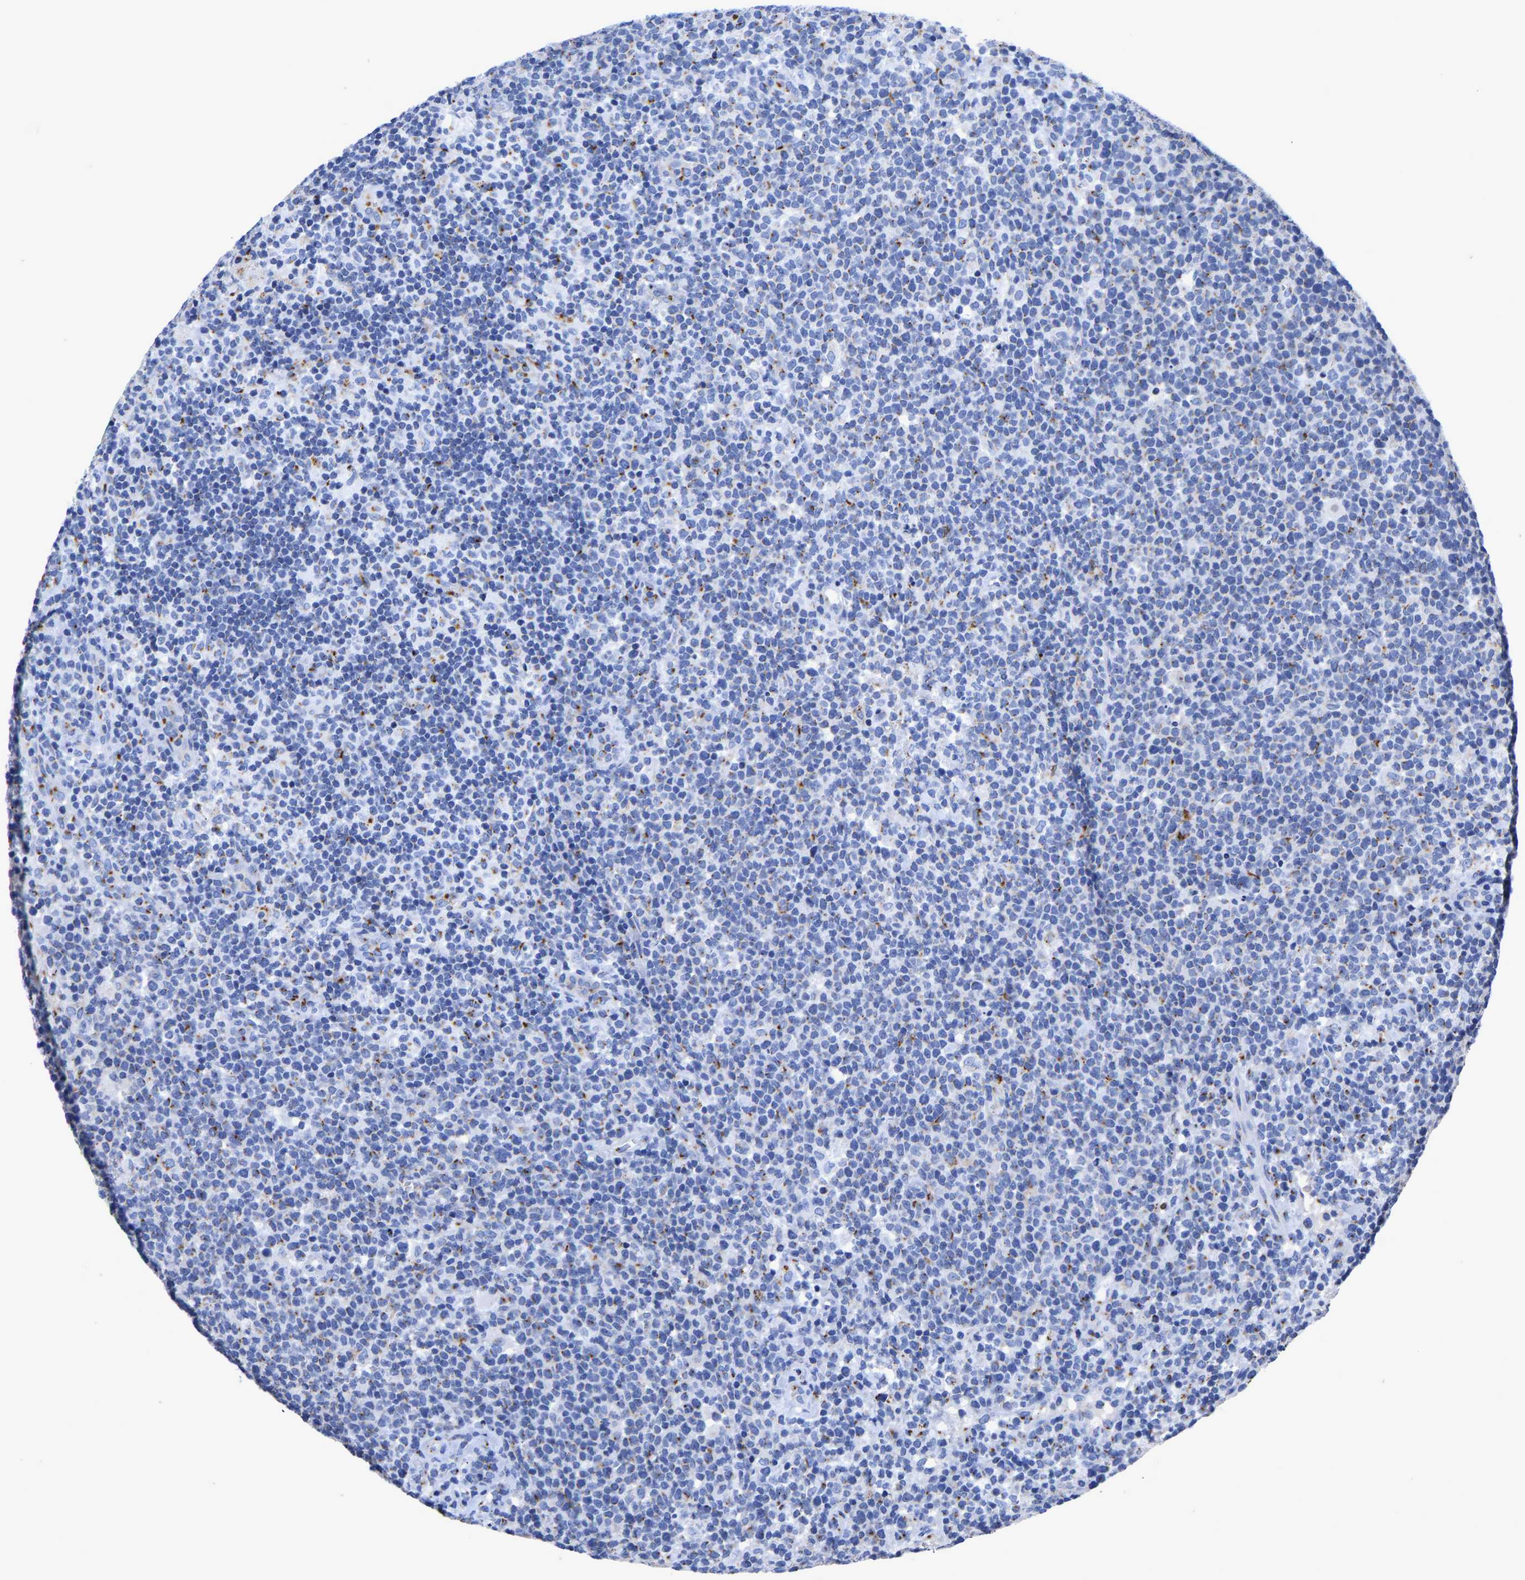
{"staining": {"intensity": "moderate", "quantity": "<25%", "location": "cytoplasmic/membranous"}, "tissue": "lymphoma", "cell_type": "Tumor cells", "image_type": "cancer", "snomed": [{"axis": "morphology", "description": "Malignant lymphoma, non-Hodgkin's type, High grade"}, {"axis": "topography", "description": "Lymph node"}], "caption": "Protein expression analysis of human lymphoma reveals moderate cytoplasmic/membranous expression in approximately <25% of tumor cells. (DAB (3,3'-diaminobenzidine) = brown stain, brightfield microscopy at high magnification).", "gene": "TMEM87A", "patient": {"sex": "male", "age": 61}}